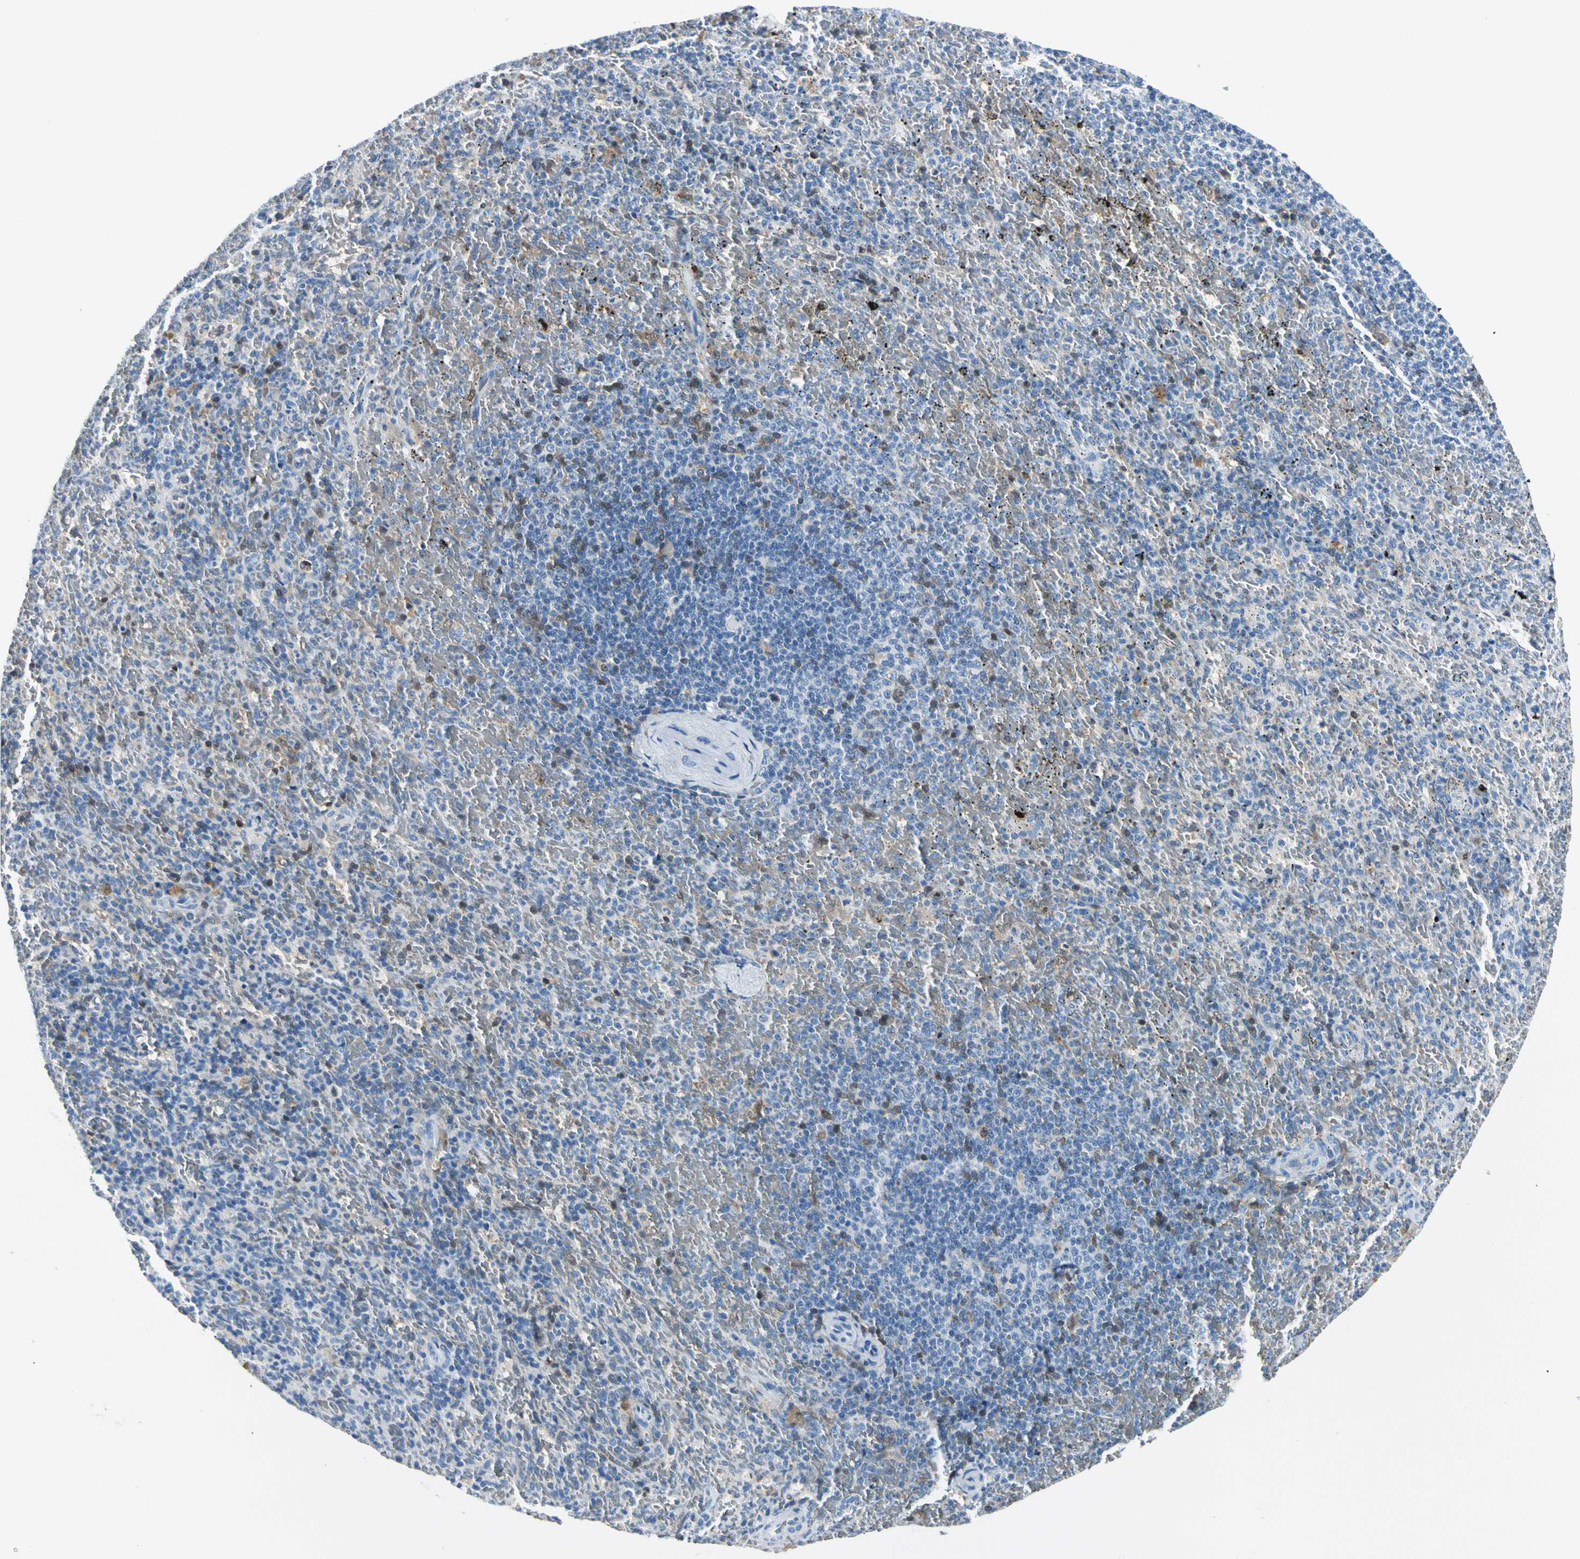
{"staining": {"intensity": "moderate", "quantity": "<25%", "location": "cytoplasmic/membranous,nuclear"}, "tissue": "spleen", "cell_type": "Cells in red pulp", "image_type": "normal", "snomed": [{"axis": "morphology", "description": "Normal tissue, NOS"}, {"axis": "topography", "description": "Spleen"}], "caption": "Spleen stained with a protein marker exhibits moderate staining in cells in red pulp.", "gene": "CA1", "patient": {"sex": "female", "age": 50}}